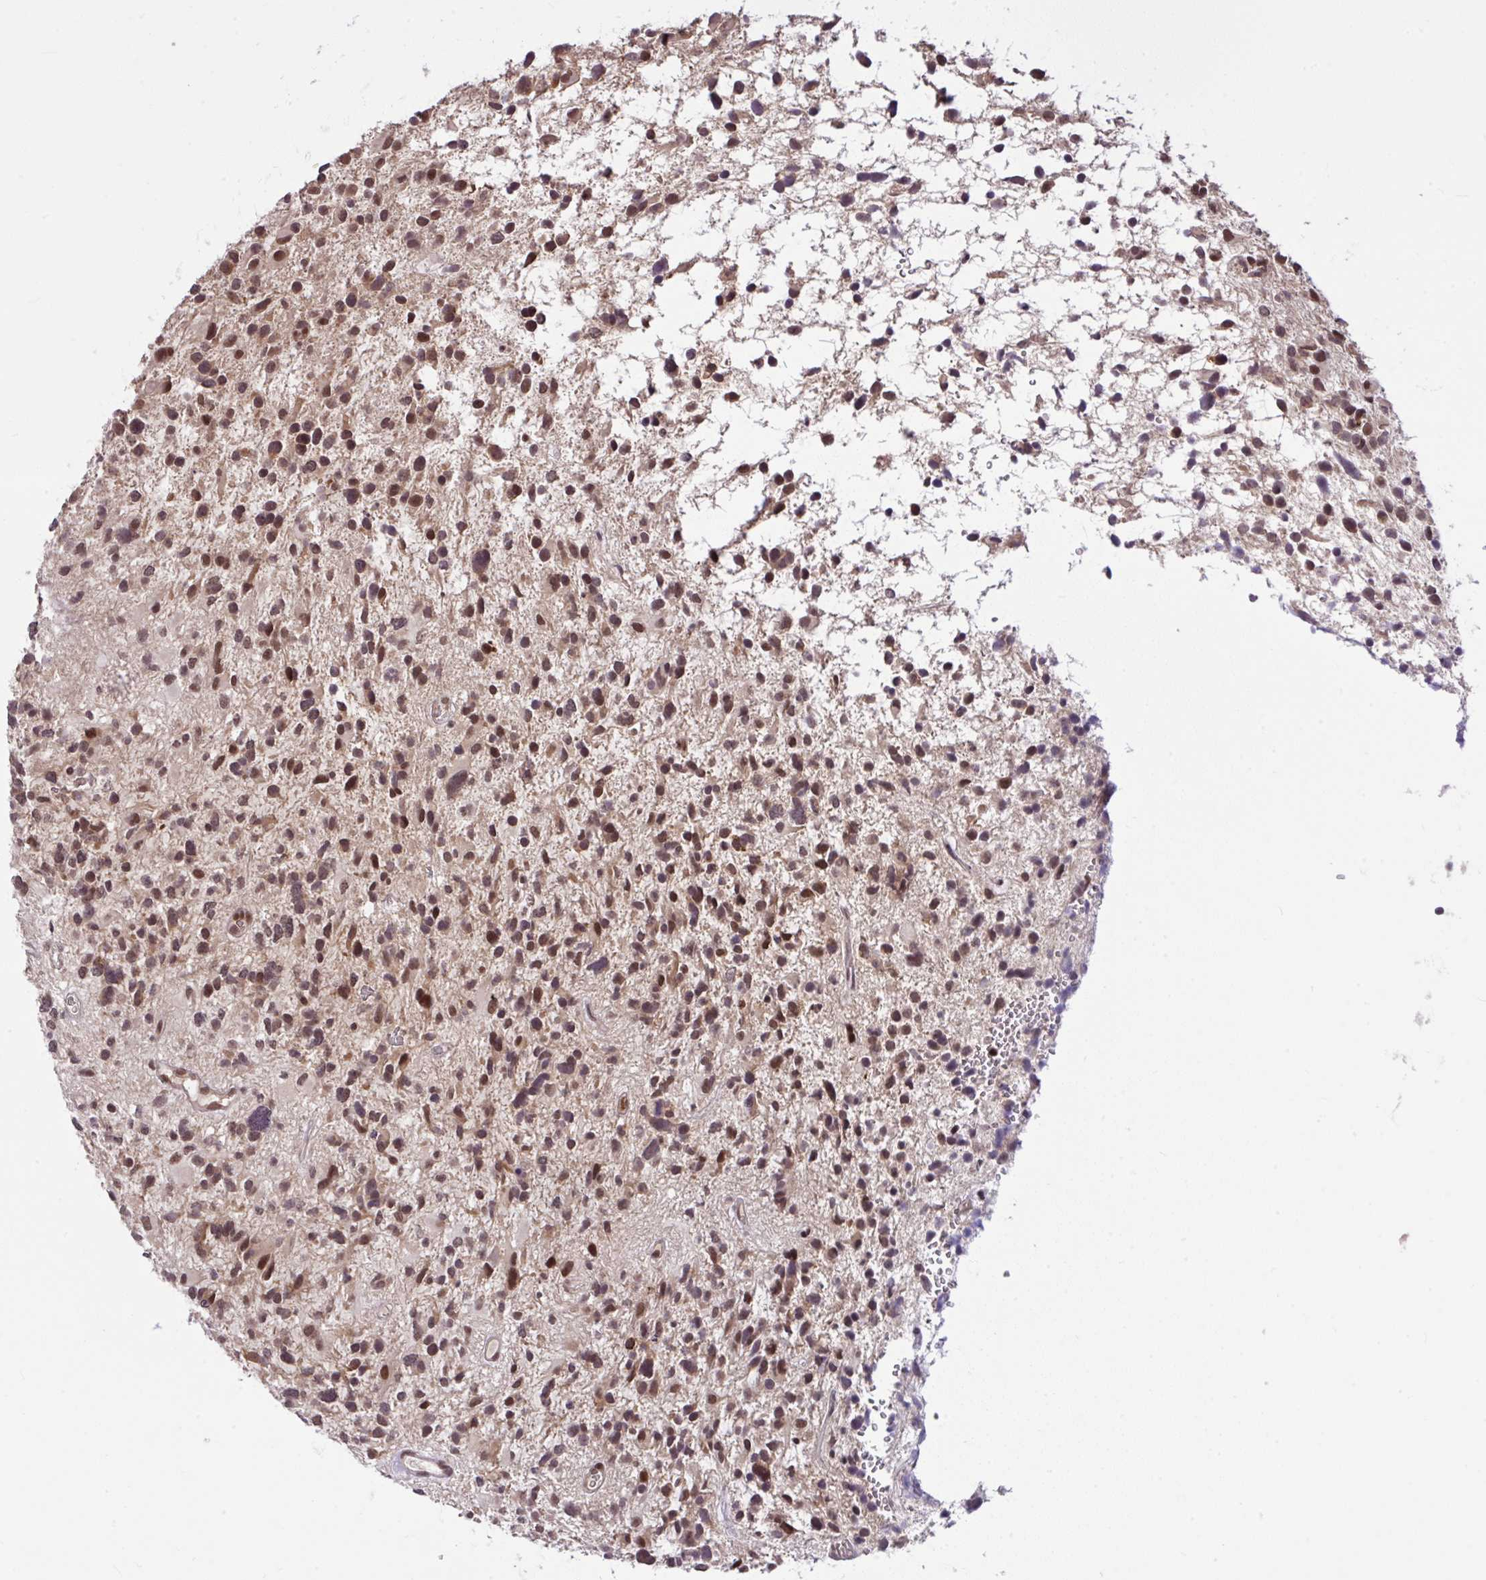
{"staining": {"intensity": "moderate", "quantity": ">75%", "location": "nuclear"}, "tissue": "glioma", "cell_type": "Tumor cells", "image_type": "cancer", "snomed": [{"axis": "morphology", "description": "Glioma, malignant, High grade"}, {"axis": "topography", "description": "Brain"}], "caption": "Protein staining exhibits moderate nuclear staining in about >75% of tumor cells in malignant glioma (high-grade).", "gene": "KLF2", "patient": {"sex": "female", "age": 11}}